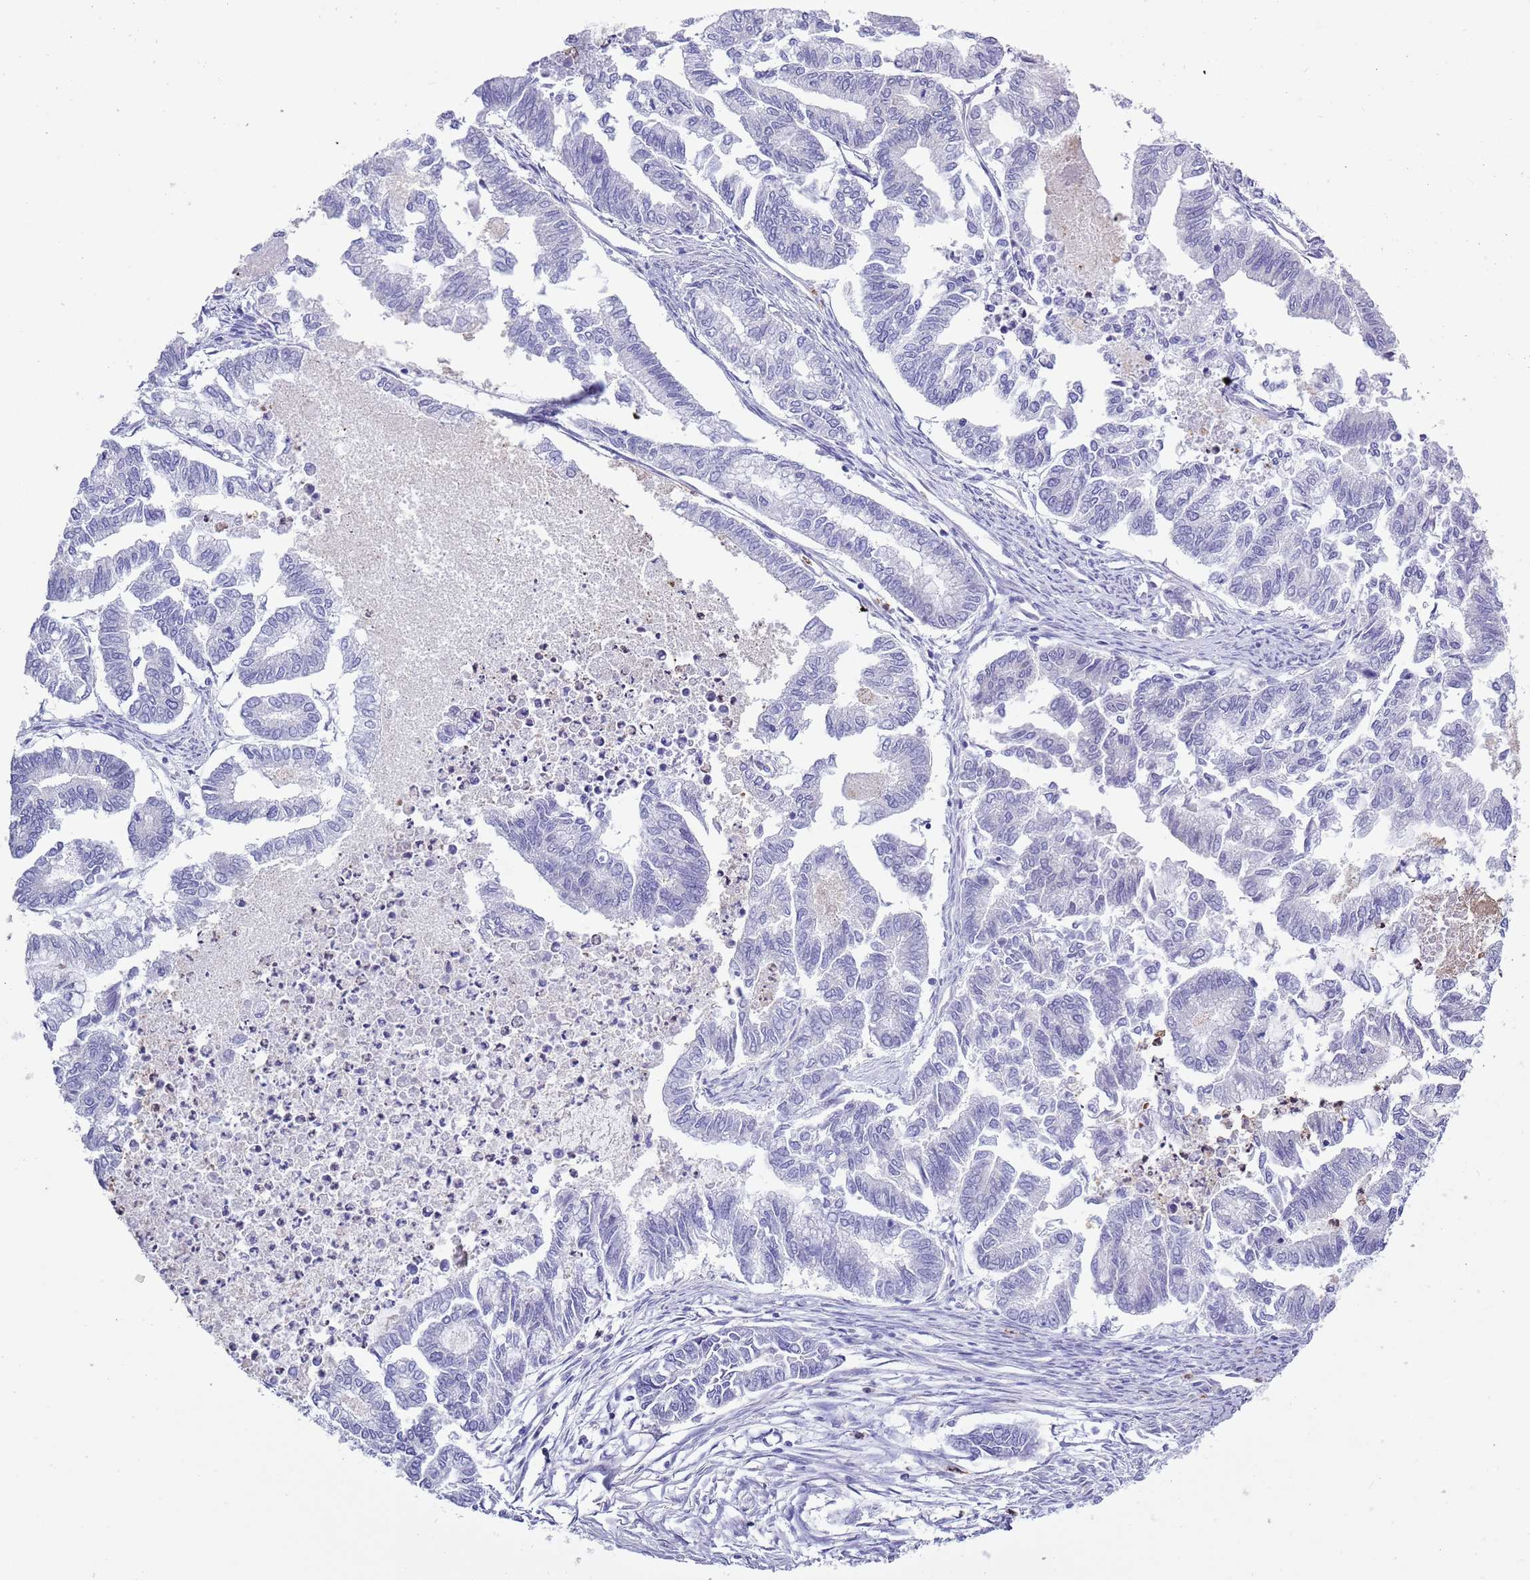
{"staining": {"intensity": "negative", "quantity": "none", "location": "none"}, "tissue": "endometrial cancer", "cell_type": "Tumor cells", "image_type": "cancer", "snomed": [{"axis": "morphology", "description": "Adenocarcinoma, NOS"}, {"axis": "topography", "description": "Endometrium"}], "caption": "High magnification brightfield microscopy of adenocarcinoma (endometrial) stained with DAB (3,3'-diaminobenzidine) (brown) and counterstained with hematoxylin (blue): tumor cells show no significant staining.", "gene": "ZFP2", "patient": {"sex": "female", "age": 79}}